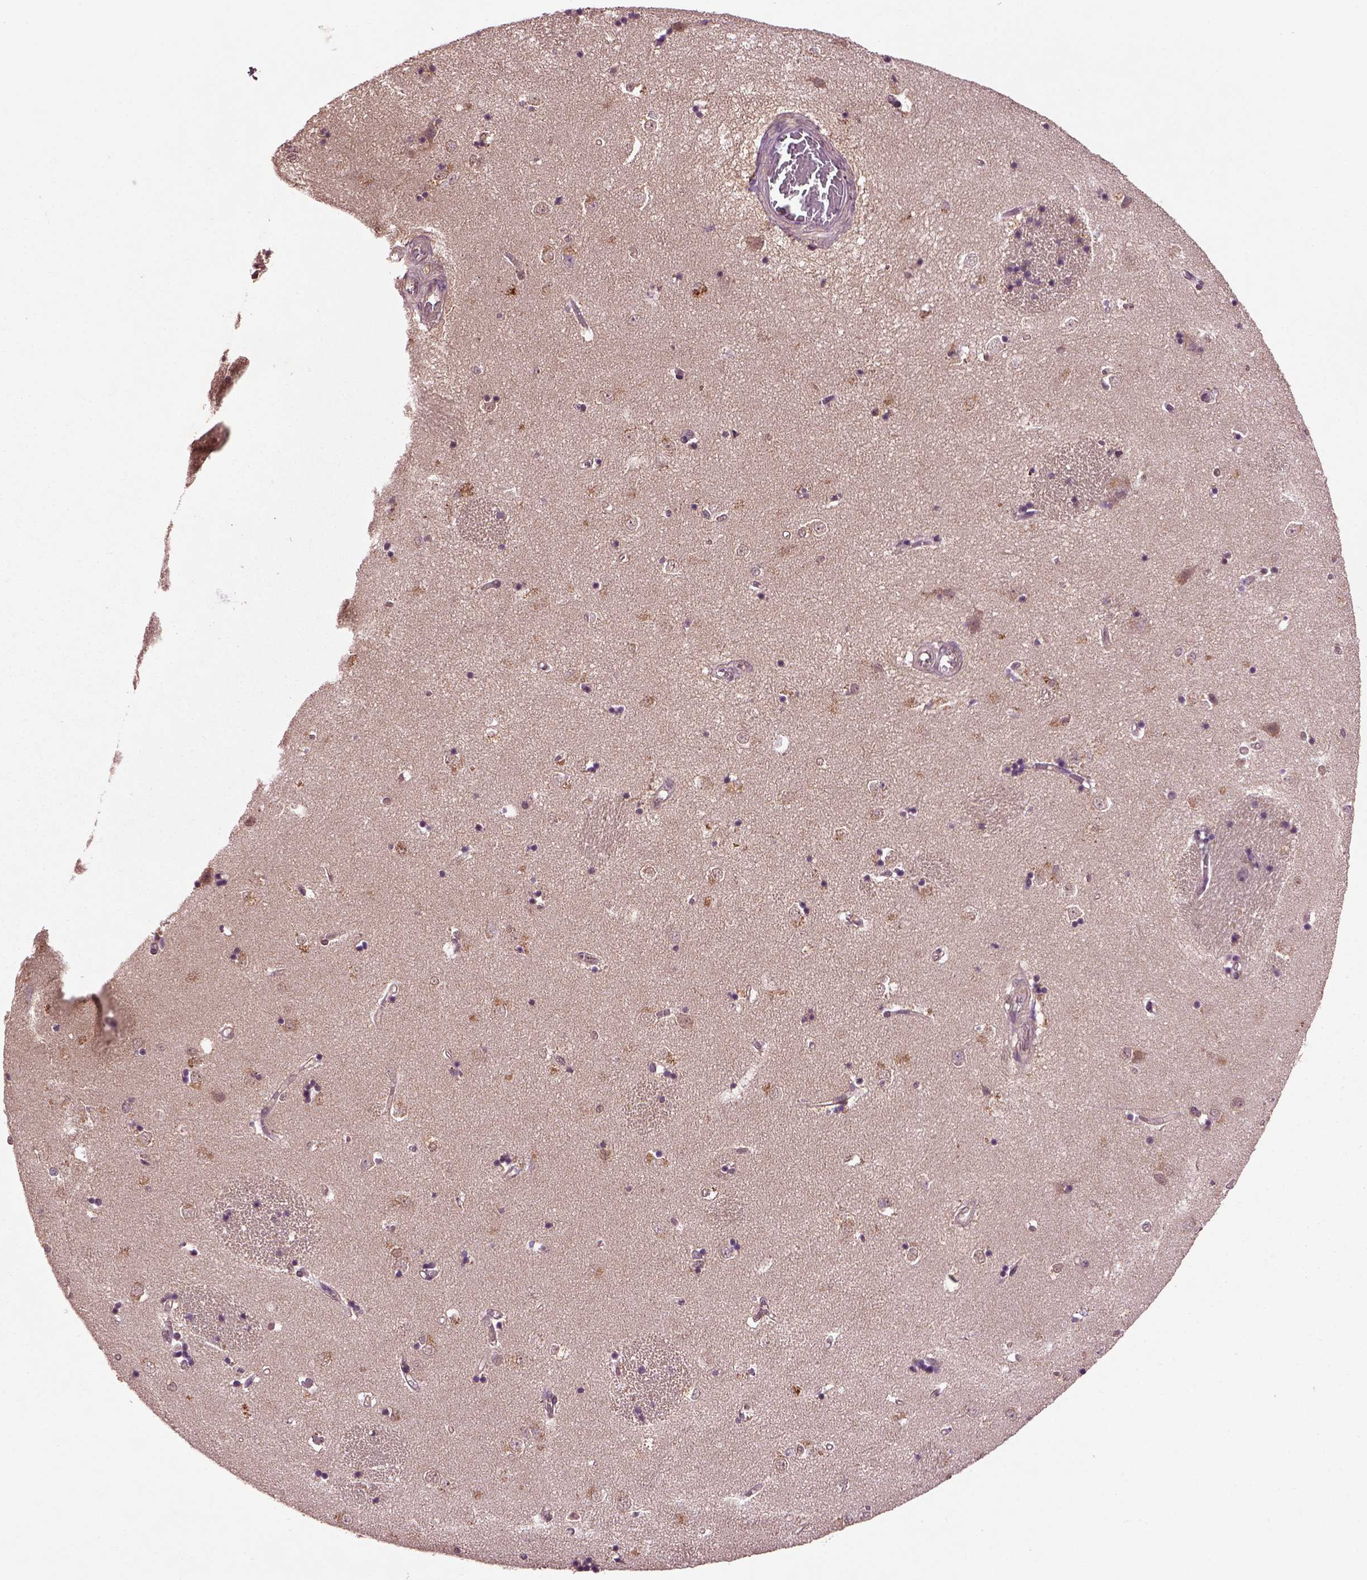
{"staining": {"intensity": "moderate", "quantity": "25%-75%", "location": "cytoplasmic/membranous"}, "tissue": "caudate", "cell_type": "Glial cells", "image_type": "normal", "snomed": [{"axis": "morphology", "description": "Normal tissue, NOS"}, {"axis": "topography", "description": "Lateral ventricle wall"}], "caption": "This micrograph shows IHC staining of benign caudate, with medium moderate cytoplasmic/membranous expression in about 25%-75% of glial cells.", "gene": "MDP1", "patient": {"sex": "male", "age": 54}}